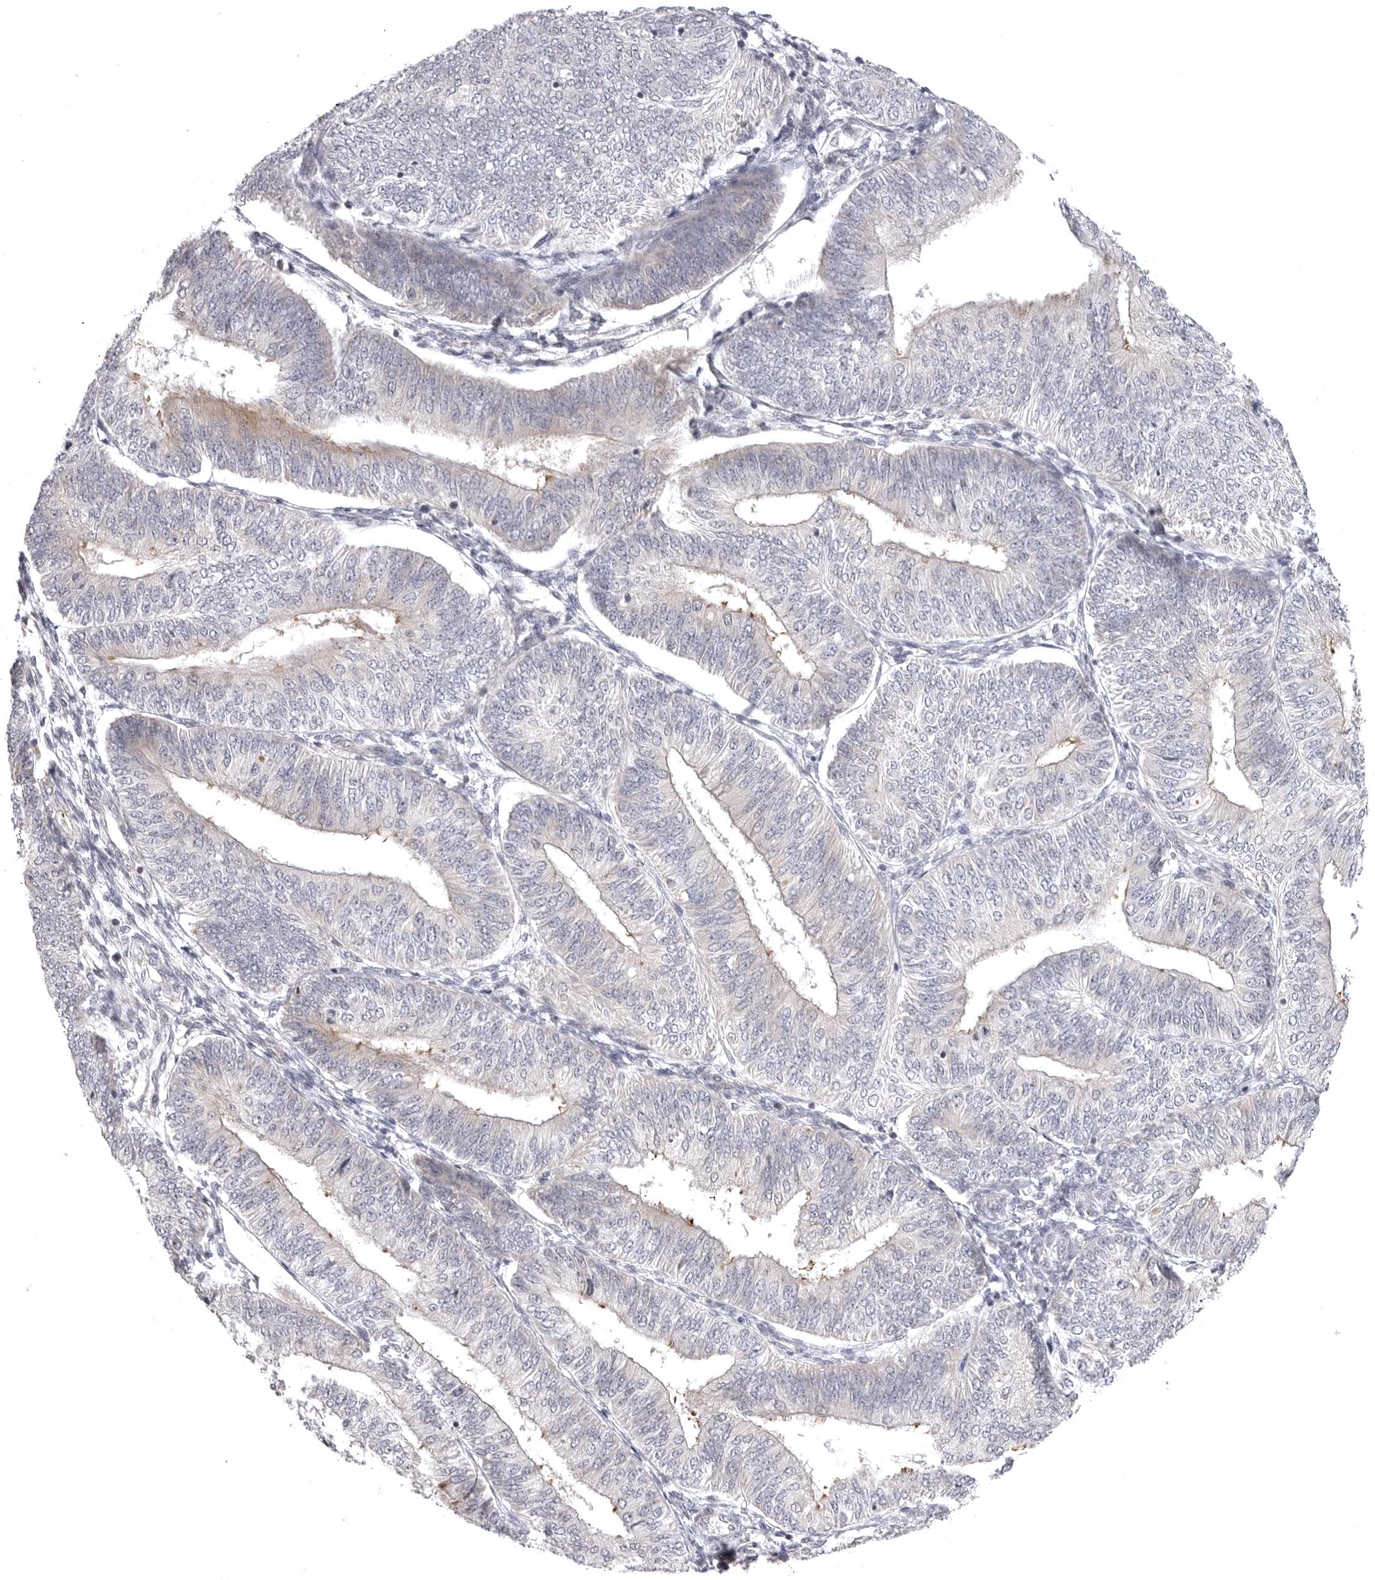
{"staining": {"intensity": "weak", "quantity": "<25%", "location": "cytoplasmic/membranous"}, "tissue": "endometrial cancer", "cell_type": "Tumor cells", "image_type": "cancer", "snomed": [{"axis": "morphology", "description": "Adenocarcinoma, NOS"}, {"axis": "topography", "description": "Endometrium"}], "caption": "Protein analysis of endometrial cancer (adenocarcinoma) displays no significant staining in tumor cells.", "gene": "CD300LD", "patient": {"sex": "female", "age": 58}}